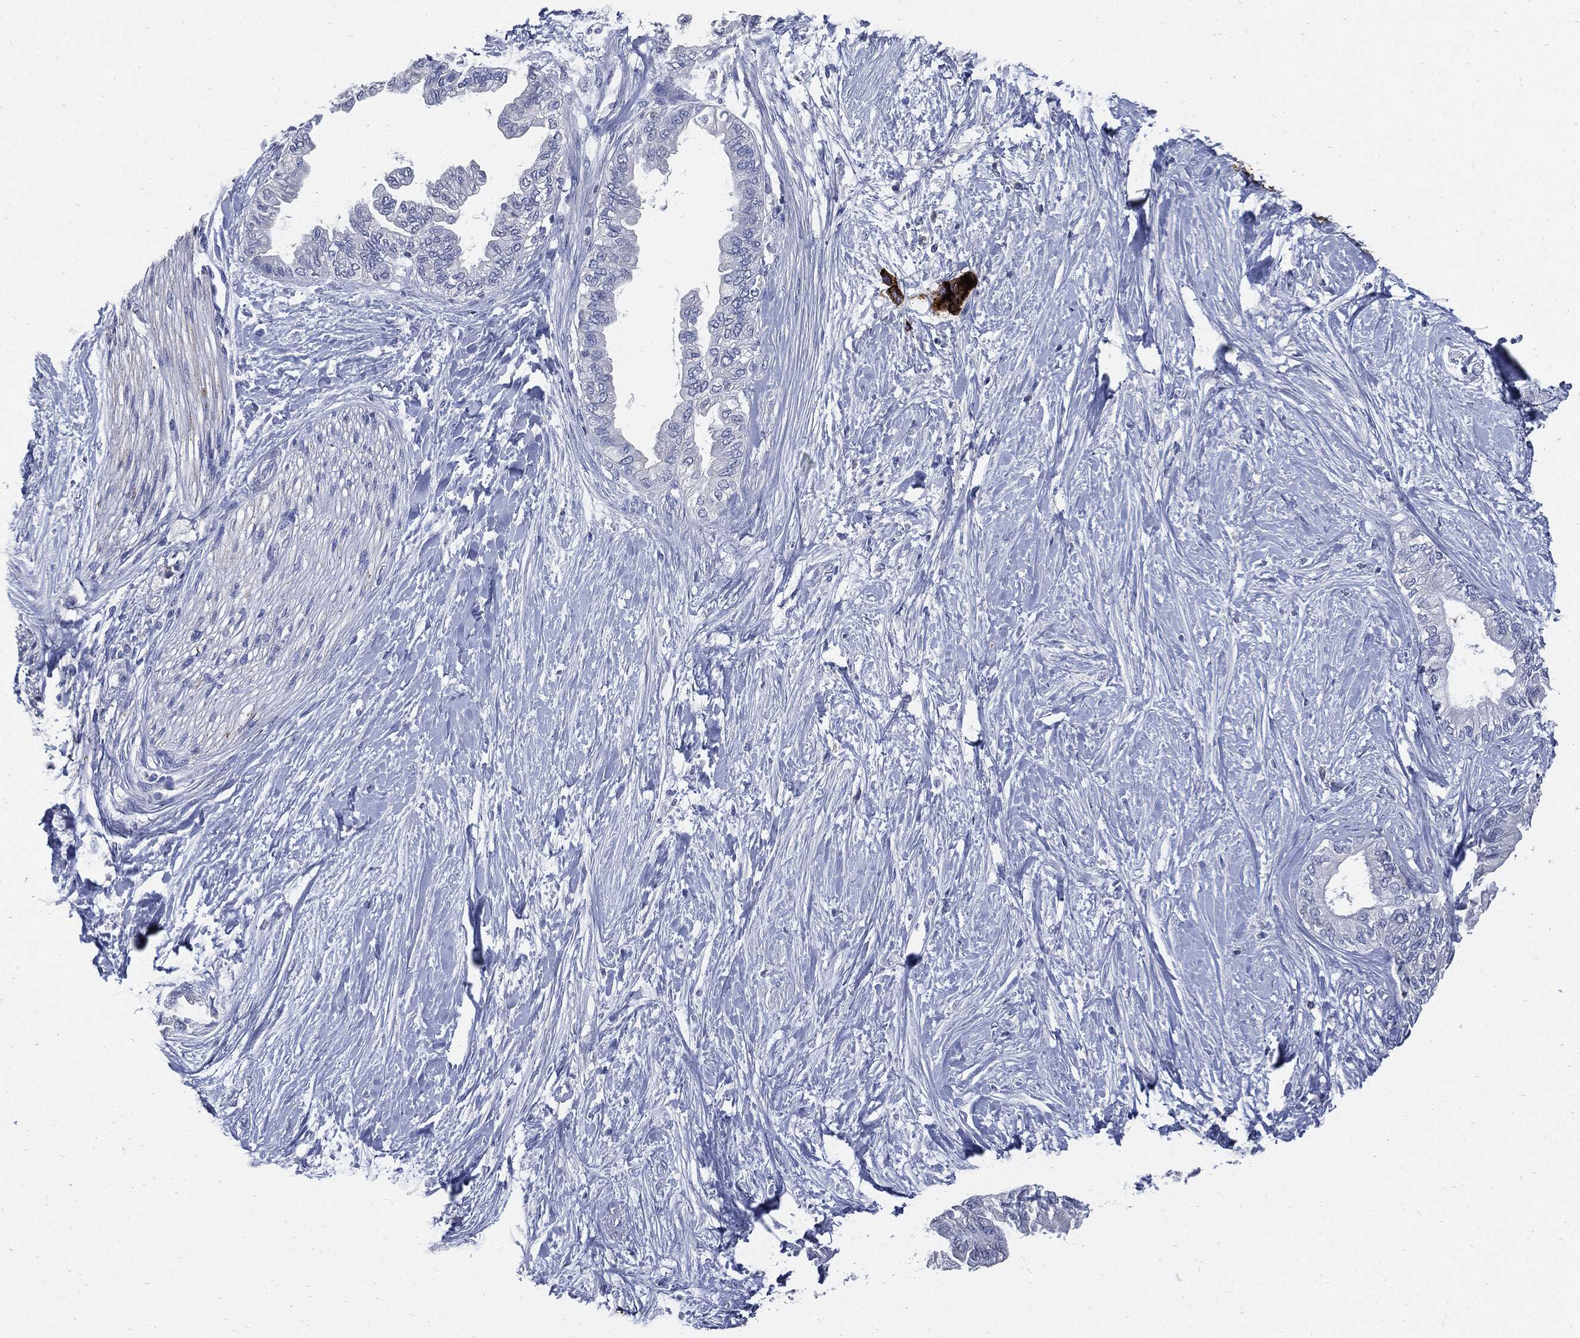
{"staining": {"intensity": "negative", "quantity": "none", "location": "none"}, "tissue": "pancreatic cancer", "cell_type": "Tumor cells", "image_type": "cancer", "snomed": [{"axis": "morphology", "description": "Normal tissue, NOS"}, {"axis": "morphology", "description": "Adenocarcinoma, NOS"}, {"axis": "topography", "description": "Pancreas"}, {"axis": "topography", "description": "Duodenum"}], "caption": "IHC micrograph of neoplastic tissue: human adenocarcinoma (pancreatic) stained with DAB exhibits no significant protein staining in tumor cells.", "gene": "CPE", "patient": {"sex": "female", "age": 60}}